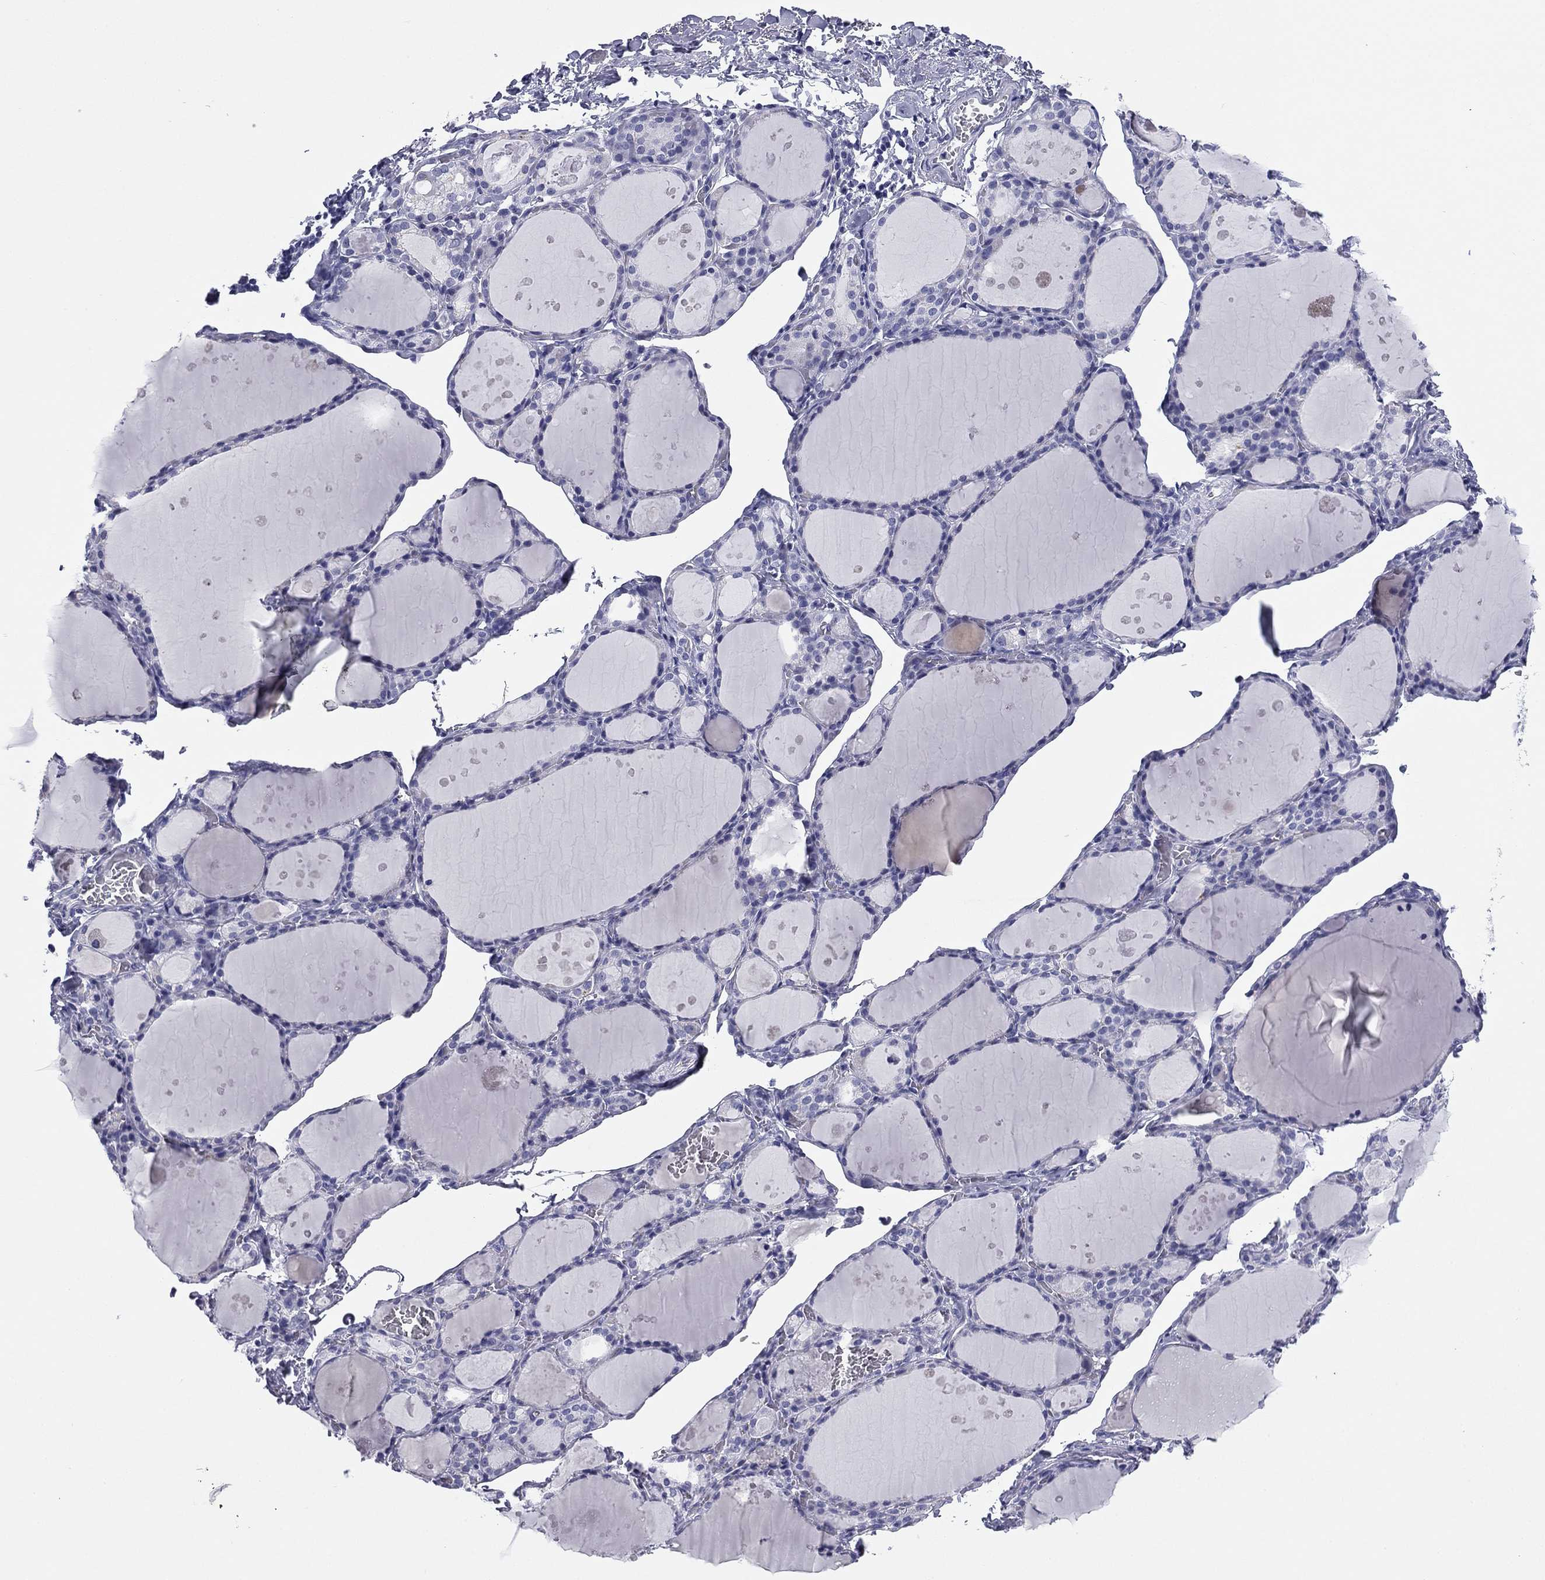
{"staining": {"intensity": "negative", "quantity": "none", "location": "none"}, "tissue": "thyroid gland", "cell_type": "Glandular cells", "image_type": "normal", "snomed": [{"axis": "morphology", "description": "Normal tissue, NOS"}, {"axis": "topography", "description": "Thyroid gland"}], "caption": "Immunohistochemistry (IHC) micrograph of unremarkable human thyroid gland stained for a protein (brown), which displays no staining in glandular cells.", "gene": "ABCC2", "patient": {"sex": "male", "age": 68}}